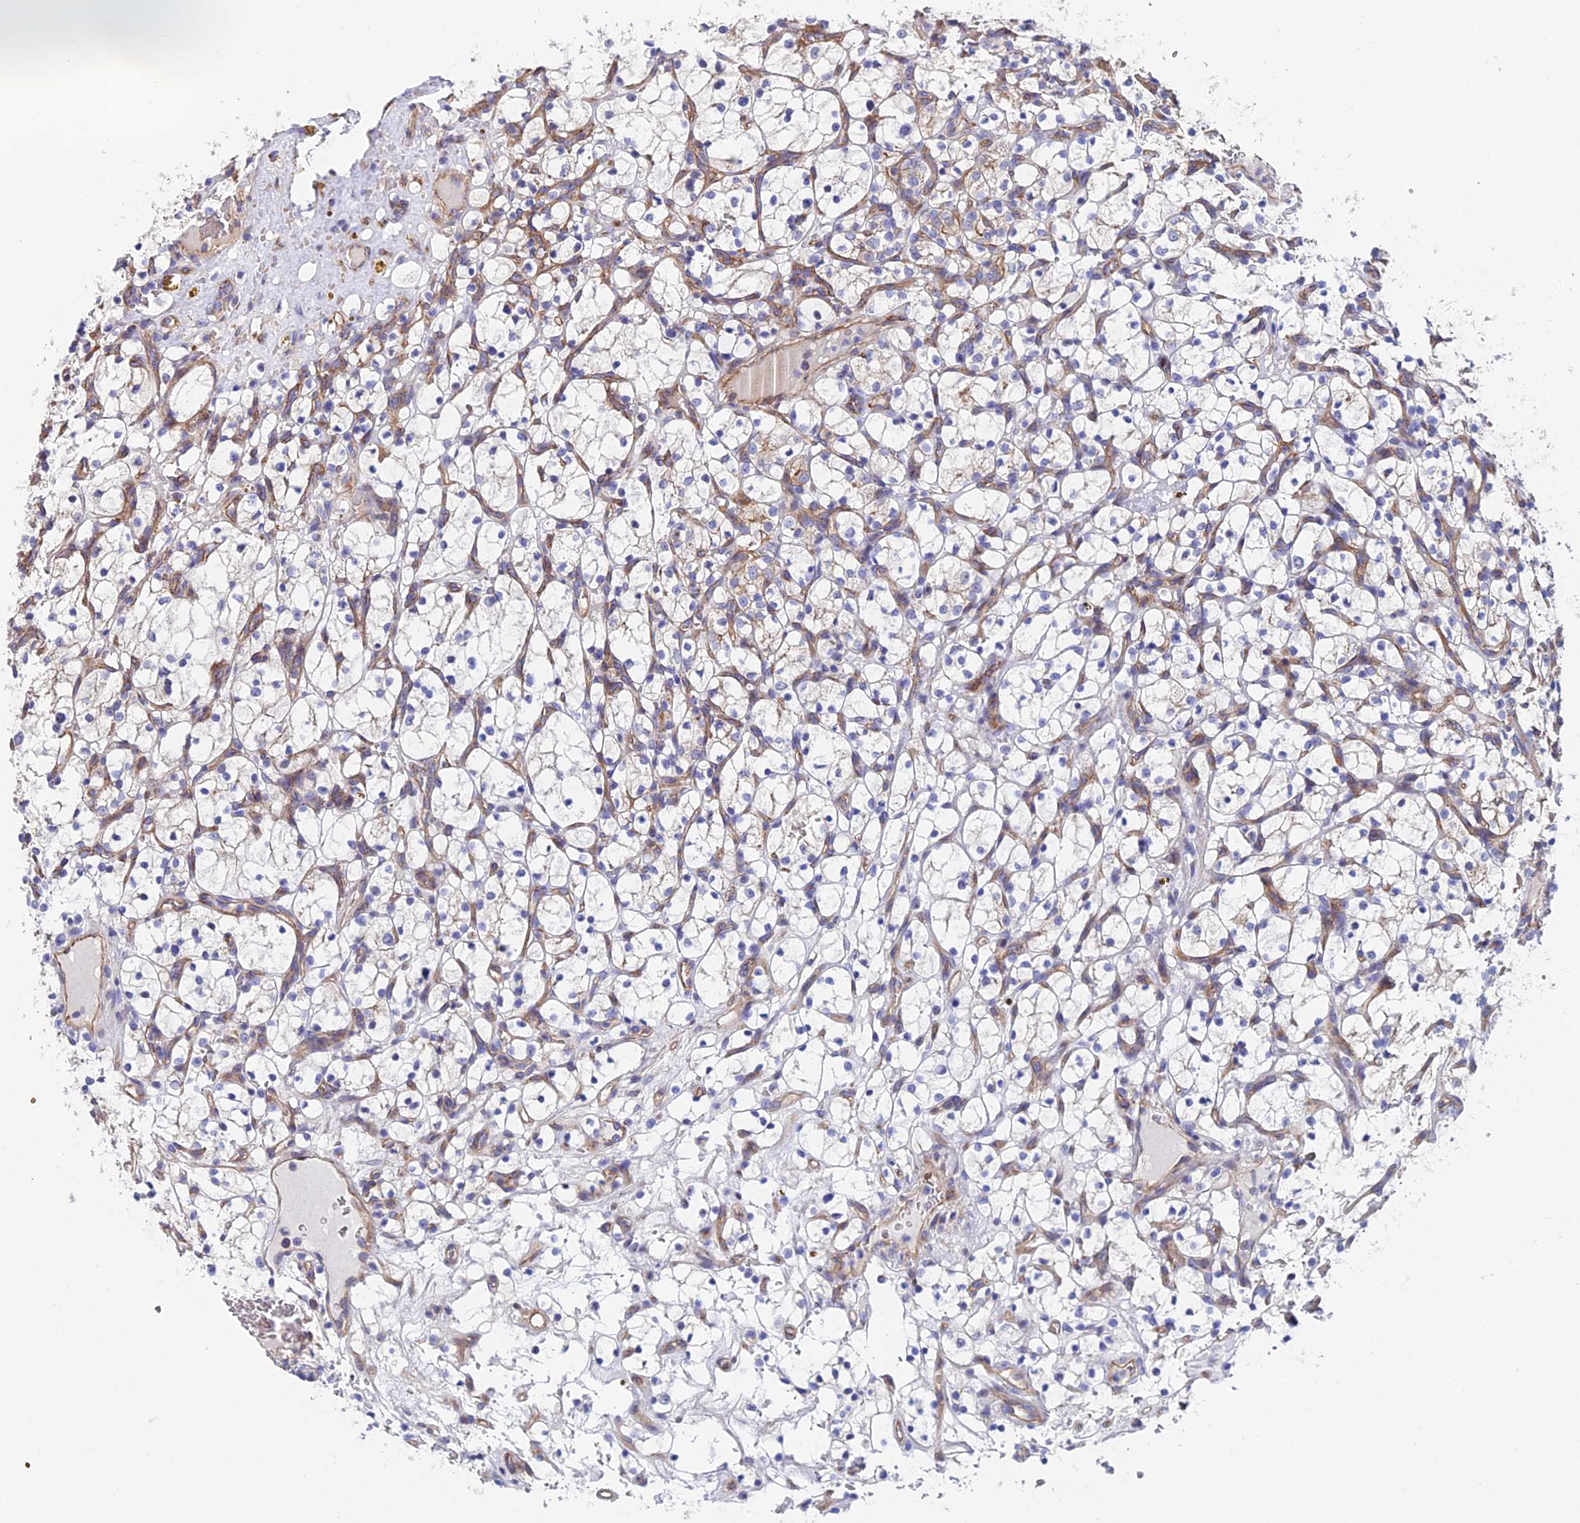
{"staining": {"intensity": "negative", "quantity": "none", "location": "none"}, "tissue": "renal cancer", "cell_type": "Tumor cells", "image_type": "cancer", "snomed": [{"axis": "morphology", "description": "Adenocarcinoma, NOS"}, {"axis": "topography", "description": "Kidney"}], "caption": "This photomicrograph is of renal adenocarcinoma stained with immunohistochemistry to label a protein in brown with the nuclei are counter-stained blue. There is no positivity in tumor cells.", "gene": "ADGRF3", "patient": {"sex": "female", "age": 69}}